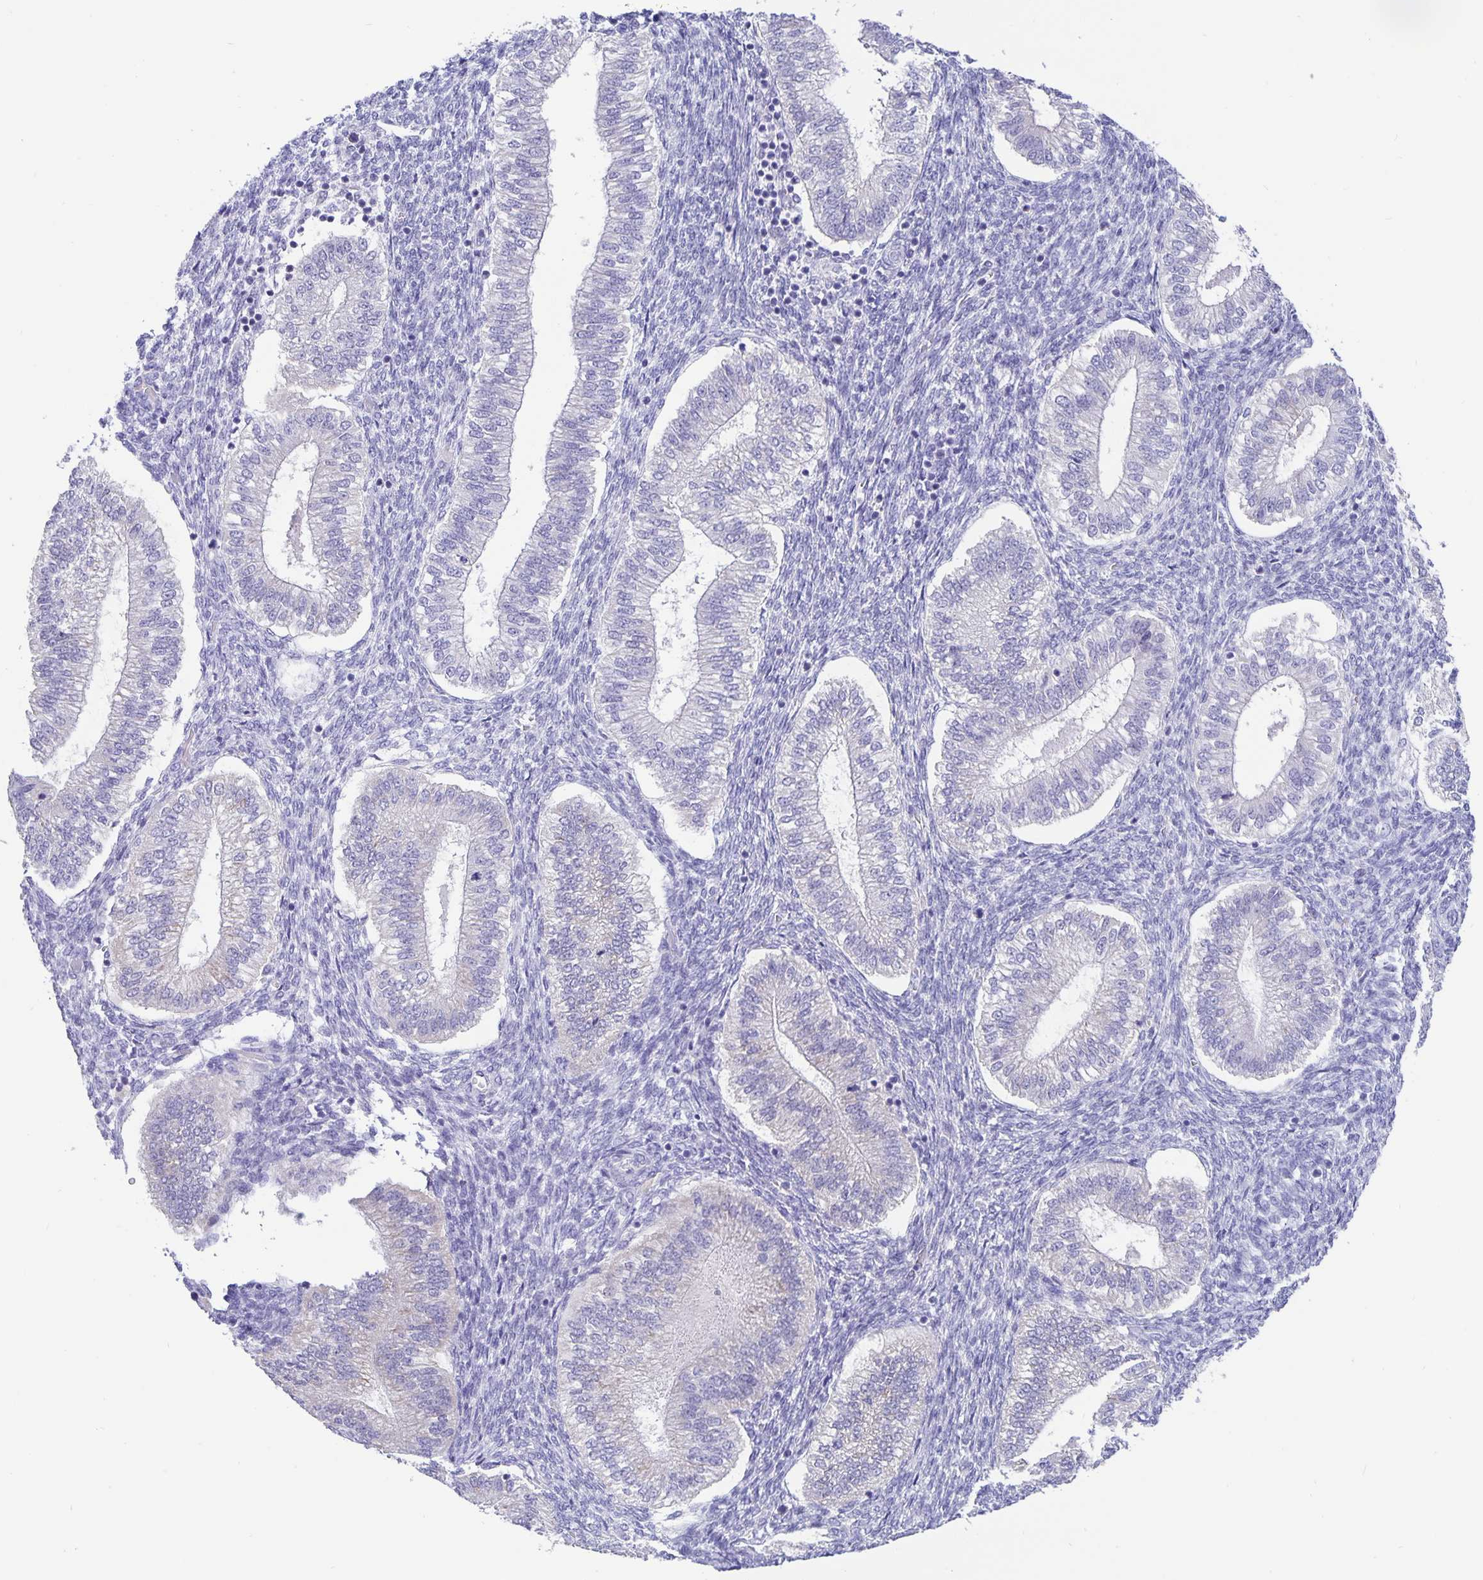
{"staining": {"intensity": "negative", "quantity": "none", "location": "none"}, "tissue": "endometrium", "cell_type": "Cells in endometrial stroma", "image_type": "normal", "snomed": [{"axis": "morphology", "description": "Normal tissue, NOS"}, {"axis": "topography", "description": "Endometrium"}], "caption": "Immunohistochemistry (IHC) histopathology image of benign endometrium: endometrium stained with DAB (3,3'-diaminobenzidine) reveals no significant protein positivity in cells in endometrial stroma.", "gene": "ERMN", "patient": {"sex": "female", "age": 25}}